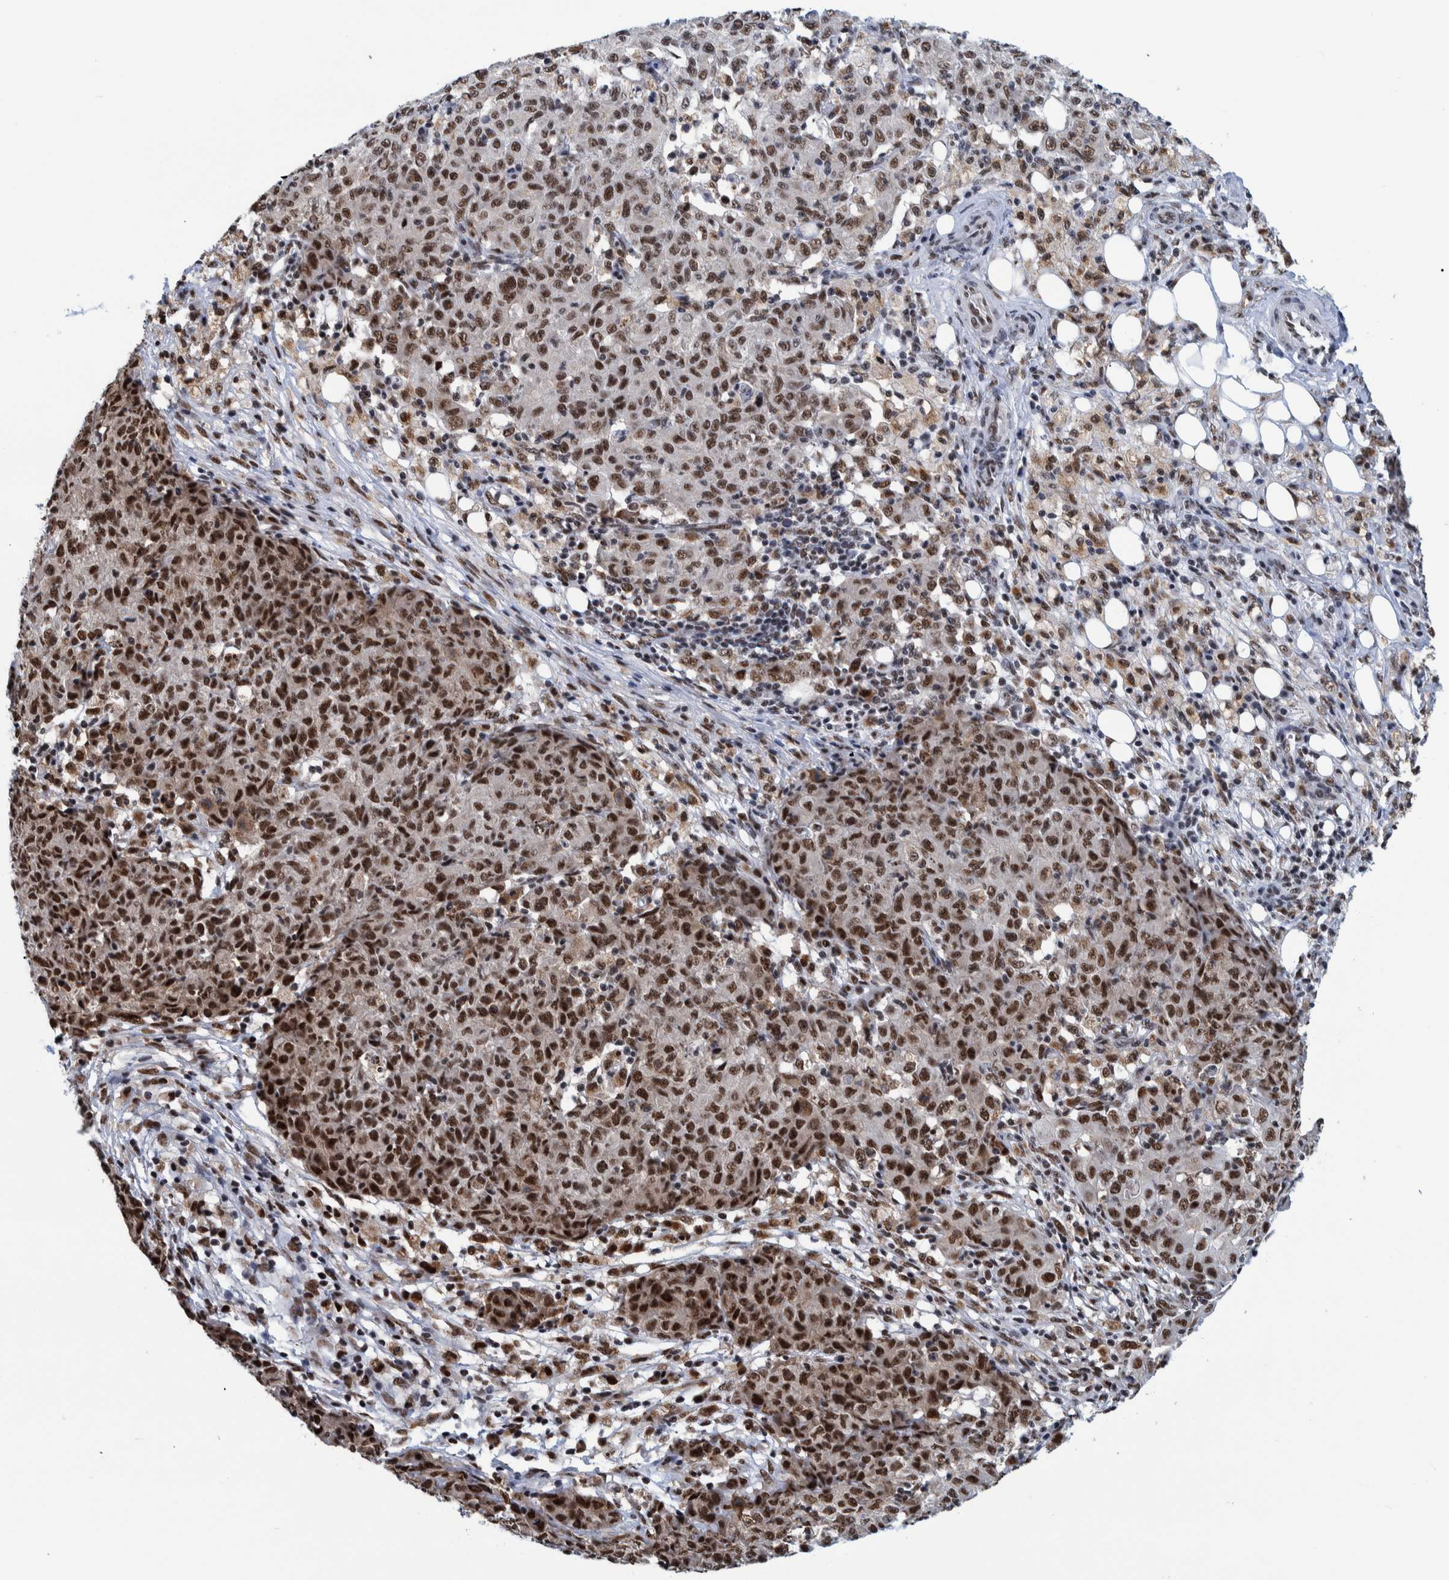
{"staining": {"intensity": "strong", "quantity": ">75%", "location": "nuclear"}, "tissue": "ovarian cancer", "cell_type": "Tumor cells", "image_type": "cancer", "snomed": [{"axis": "morphology", "description": "Carcinoma, endometroid"}, {"axis": "topography", "description": "Ovary"}], "caption": "A photomicrograph showing strong nuclear expression in approximately >75% of tumor cells in ovarian cancer (endometroid carcinoma), as visualized by brown immunohistochemical staining.", "gene": "EFTUD2", "patient": {"sex": "female", "age": 42}}